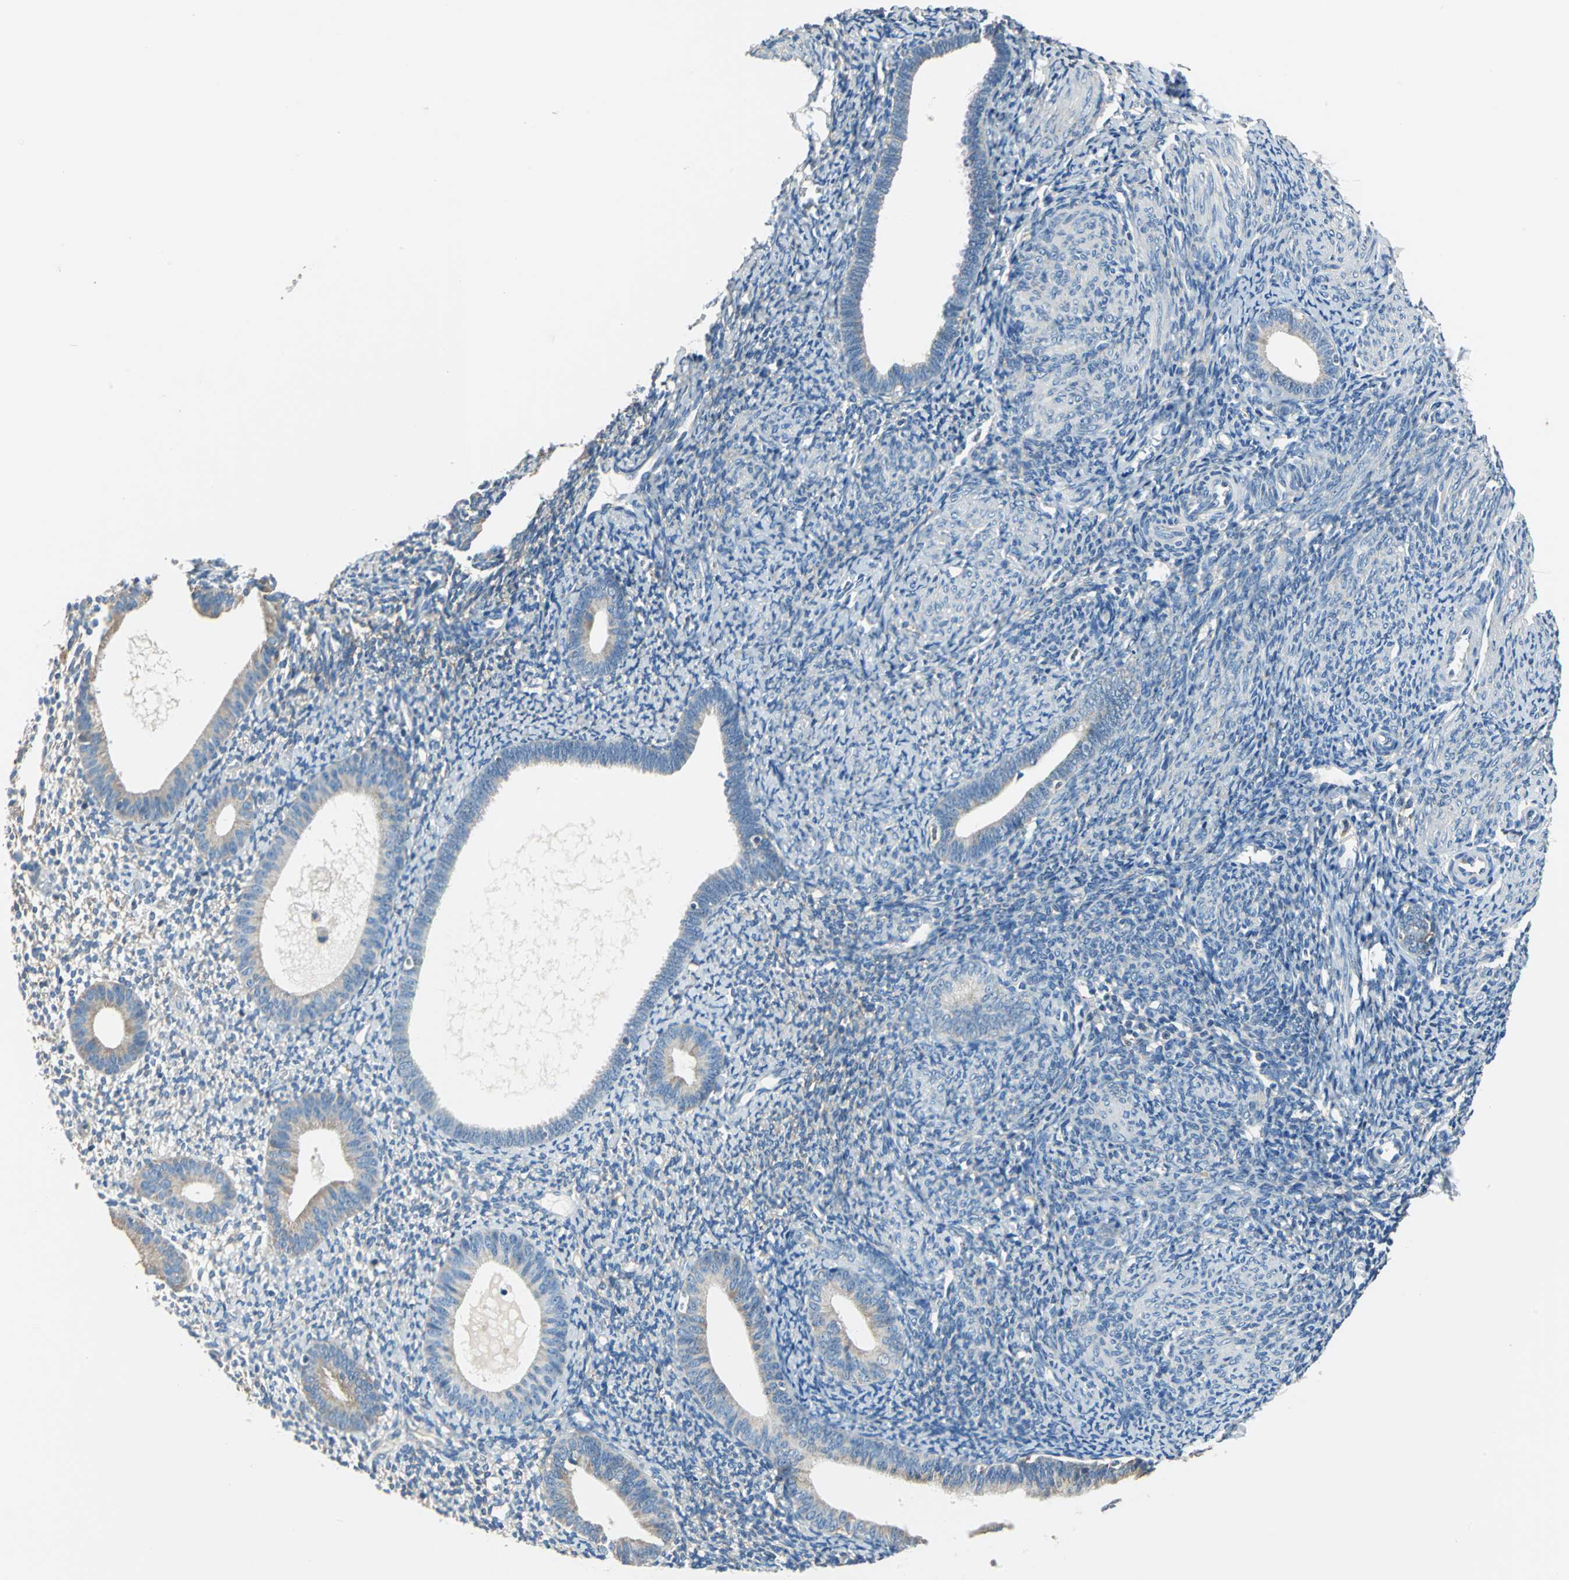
{"staining": {"intensity": "weak", "quantity": "<25%", "location": "cytoplasmic/membranous"}, "tissue": "endometrium", "cell_type": "Cells in endometrial stroma", "image_type": "normal", "snomed": [{"axis": "morphology", "description": "Normal tissue, NOS"}, {"axis": "topography", "description": "Smooth muscle"}, {"axis": "topography", "description": "Endometrium"}], "caption": "Human endometrium stained for a protein using immunohistochemistry (IHC) demonstrates no positivity in cells in endometrial stroma.", "gene": "PRKCA", "patient": {"sex": "female", "age": 57}}